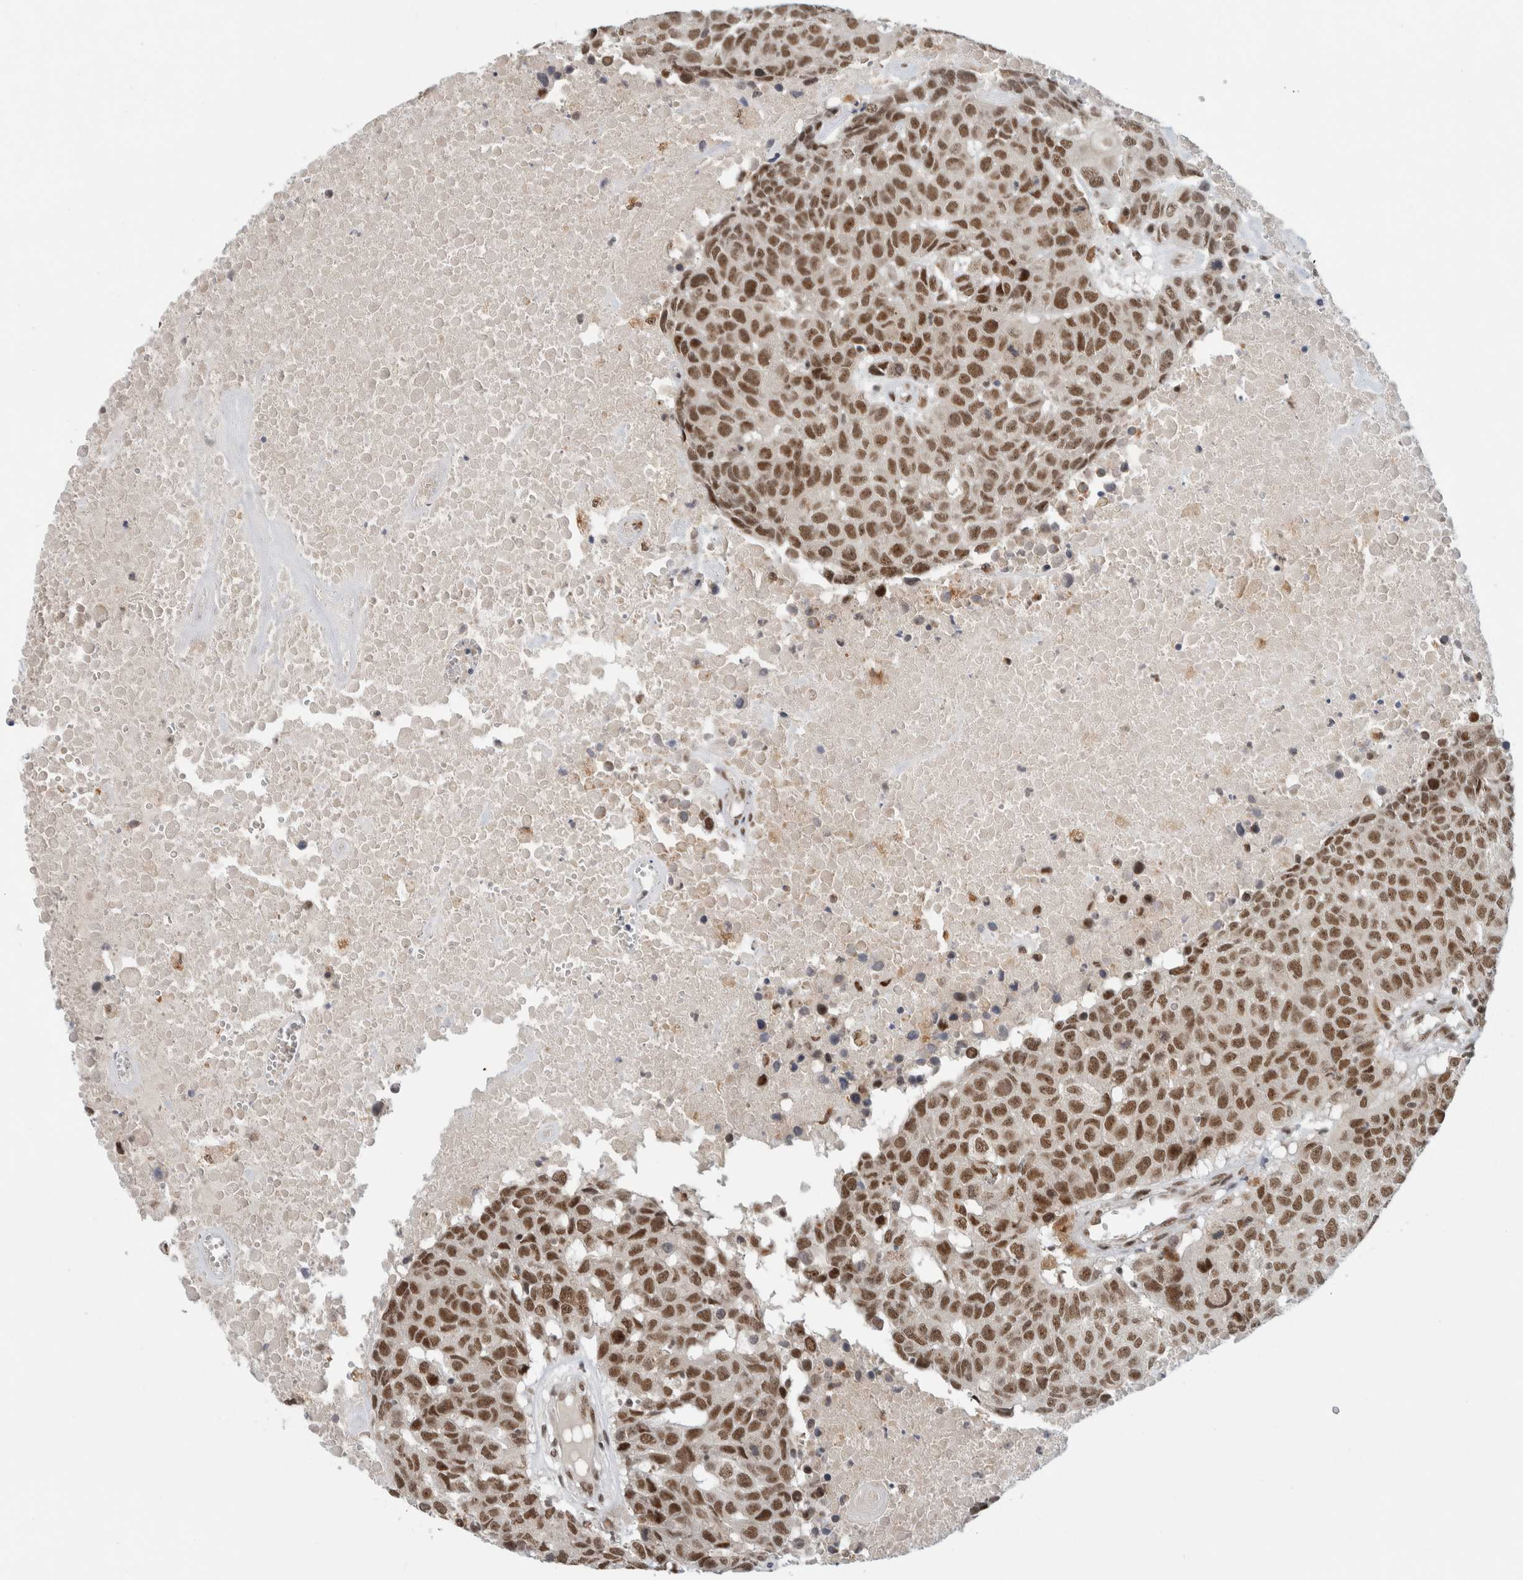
{"staining": {"intensity": "strong", "quantity": ">75%", "location": "nuclear"}, "tissue": "head and neck cancer", "cell_type": "Tumor cells", "image_type": "cancer", "snomed": [{"axis": "morphology", "description": "Squamous cell carcinoma, NOS"}, {"axis": "topography", "description": "Head-Neck"}], "caption": "DAB (3,3'-diaminobenzidine) immunohistochemical staining of head and neck cancer (squamous cell carcinoma) reveals strong nuclear protein expression in approximately >75% of tumor cells.", "gene": "NCAPG2", "patient": {"sex": "male", "age": 66}}